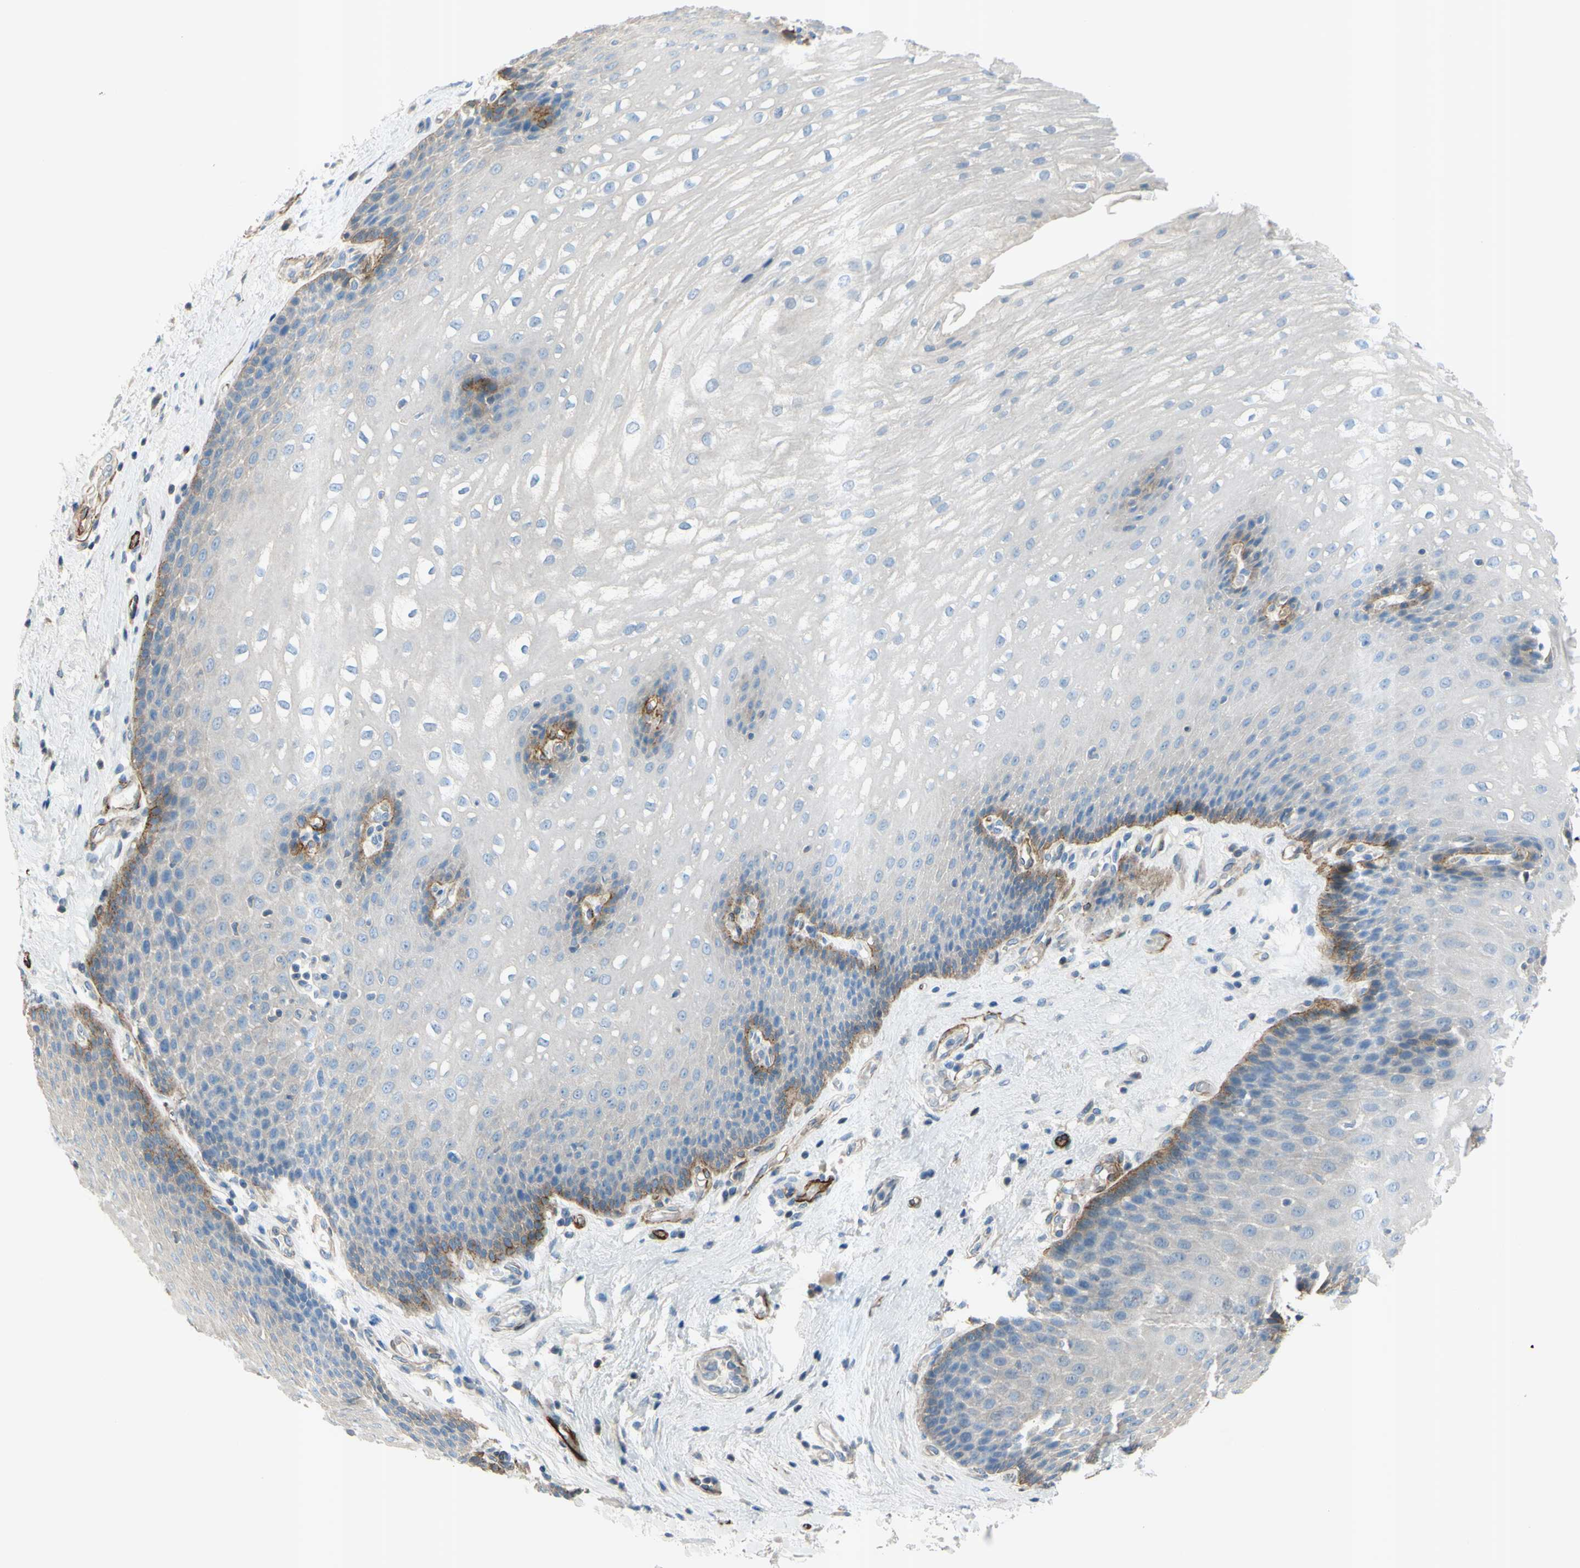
{"staining": {"intensity": "moderate", "quantity": "<25%", "location": "cytoplasmic/membranous"}, "tissue": "esophagus", "cell_type": "Squamous epithelial cells", "image_type": "normal", "snomed": [{"axis": "morphology", "description": "Normal tissue, NOS"}, {"axis": "topography", "description": "Esophagus"}], "caption": "Moderate cytoplasmic/membranous staining for a protein is appreciated in approximately <25% of squamous epithelial cells of benign esophagus using immunohistochemistry.", "gene": "PRRG2", "patient": {"sex": "male", "age": 48}}